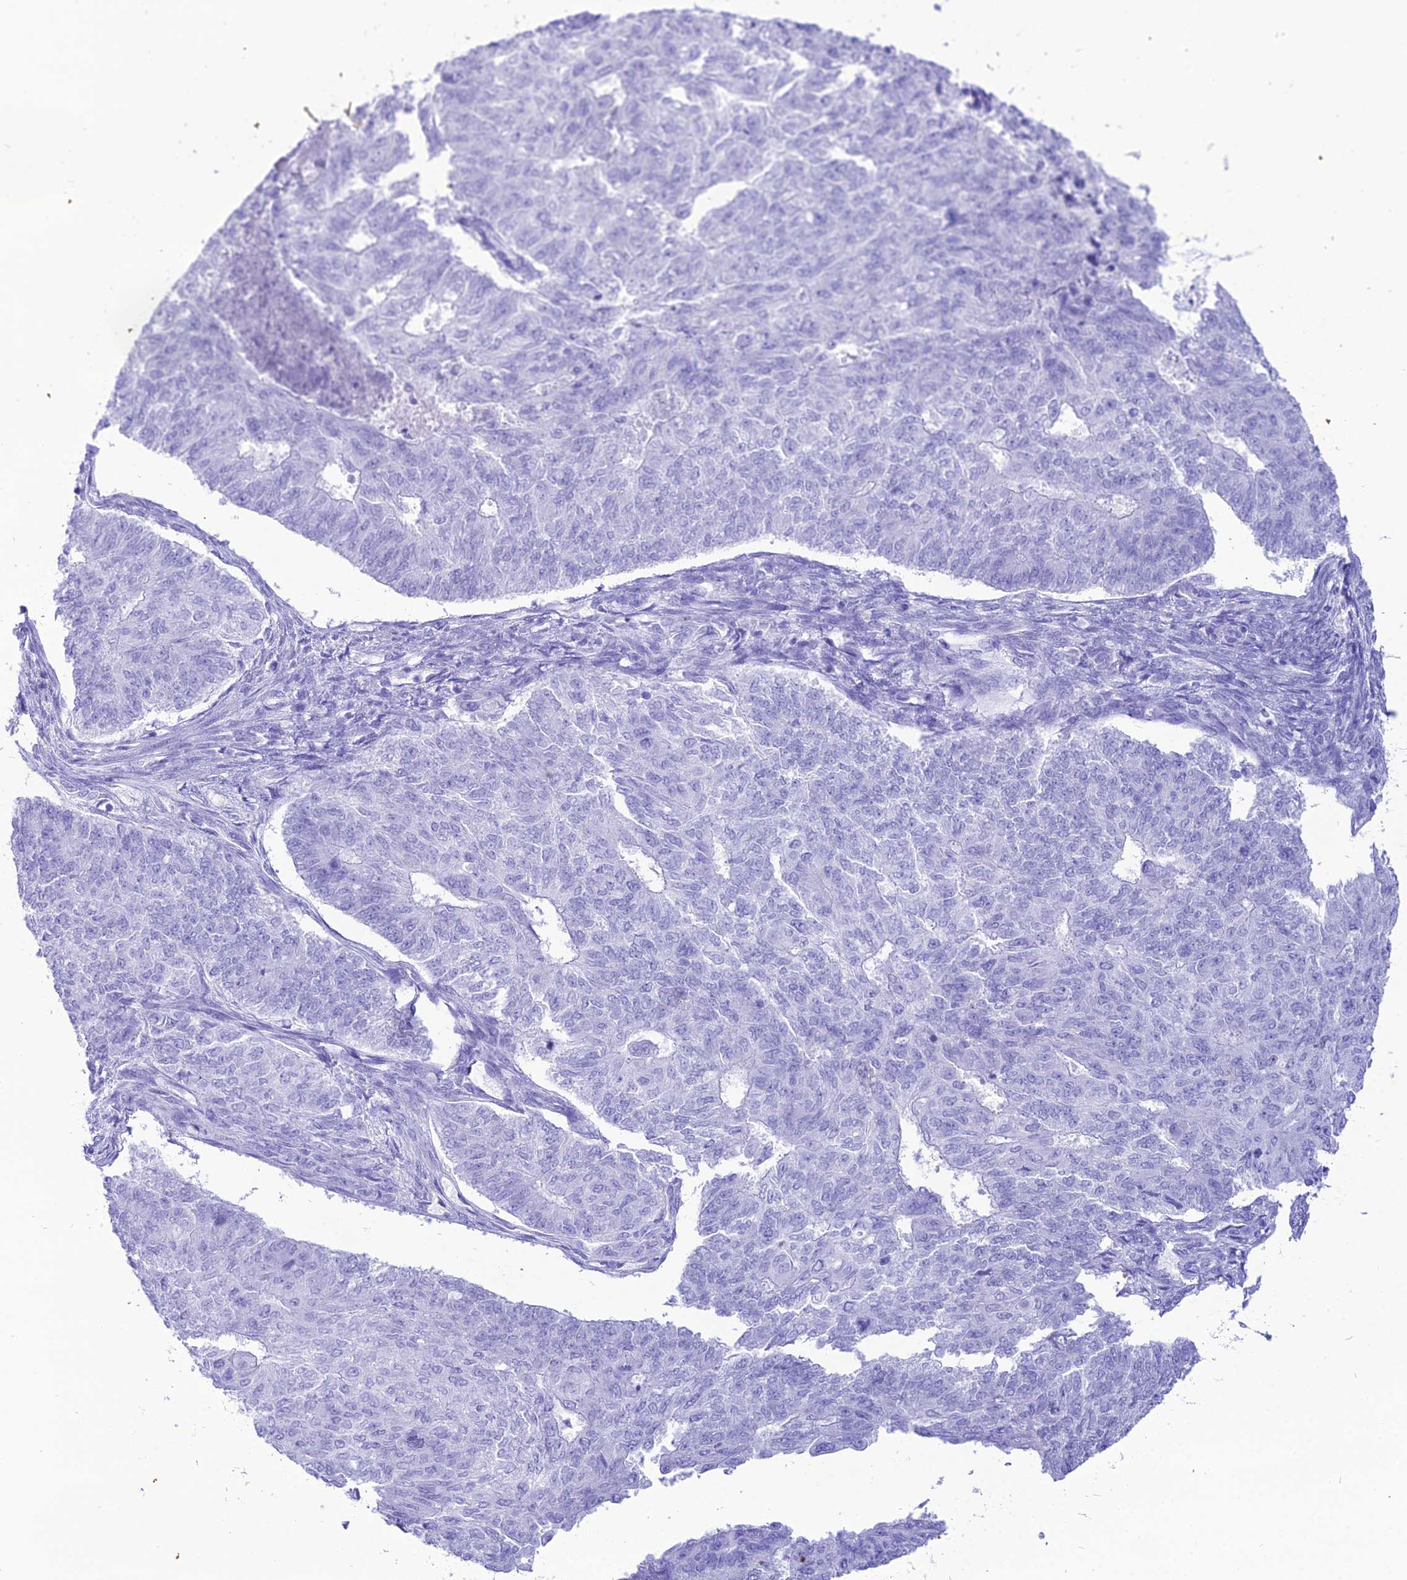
{"staining": {"intensity": "negative", "quantity": "none", "location": "none"}, "tissue": "endometrial cancer", "cell_type": "Tumor cells", "image_type": "cancer", "snomed": [{"axis": "morphology", "description": "Adenocarcinoma, NOS"}, {"axis": "topography", "description": "Endometrium"}], "caption": "Adenocarcinoma (endometrial) was stained to show a protein in brown. There is no significant expression in tumor cells.", "gene": "PNMA5", "patient": {"sex": "female", "age": 32}}